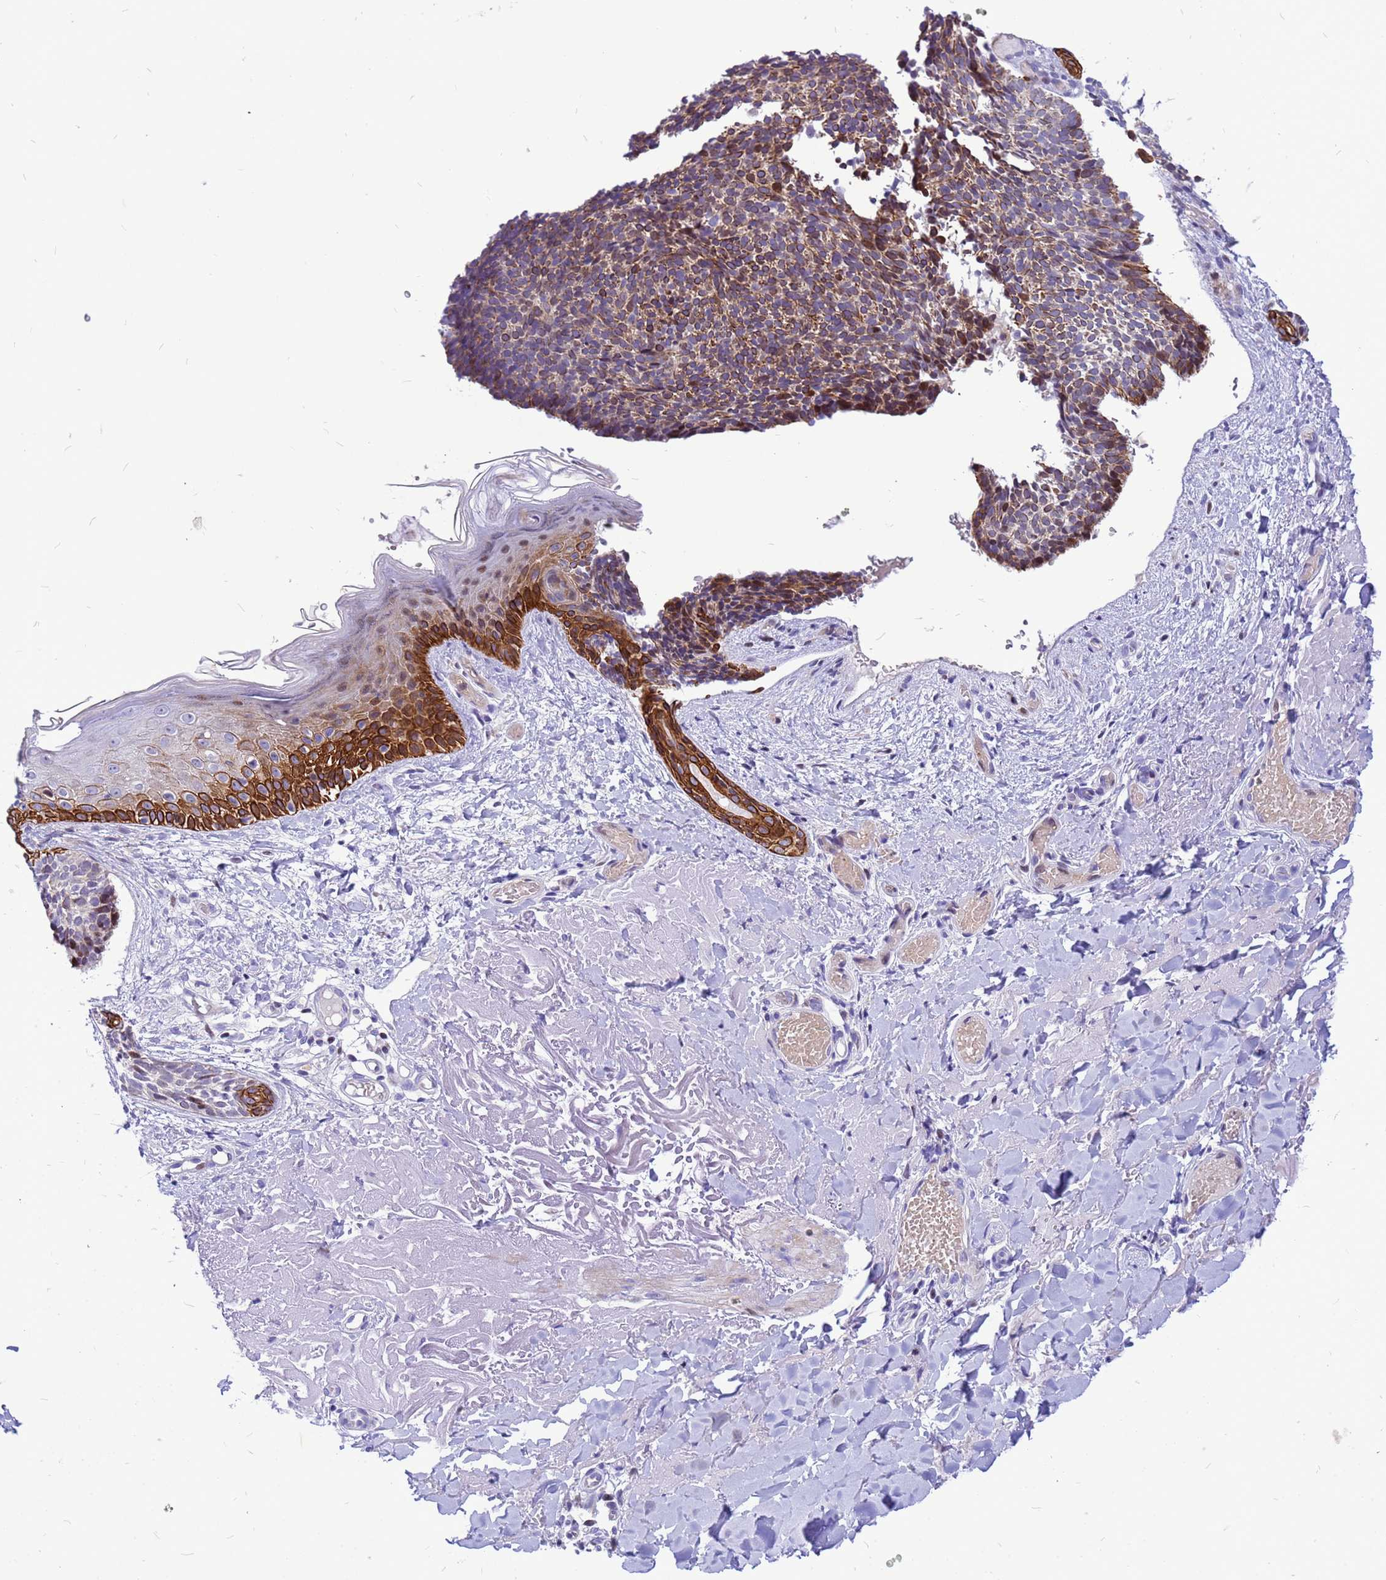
{"staining": {"intensity": "moderate", "quantity": "25%-75%", "location": "cytoplasmic/membranous"}, "tissue": "skin cancer", "cell_type": "Tumor cells", "image_type": "cancer", "snomed": [{"axis": "morphology", "description": "Basal cell carcinoma"}, {"axis": "topography", "description": "Skin"}], "caption": "Immunohistochemical staining of human skin basal cell carcinoma reveals medium levels of moderate cytoplasmic/membranous staining in about 25%-75% of tumor cells.", "gene": "ADAMTS7", "patient": {"sex": "male", "age": 84}}